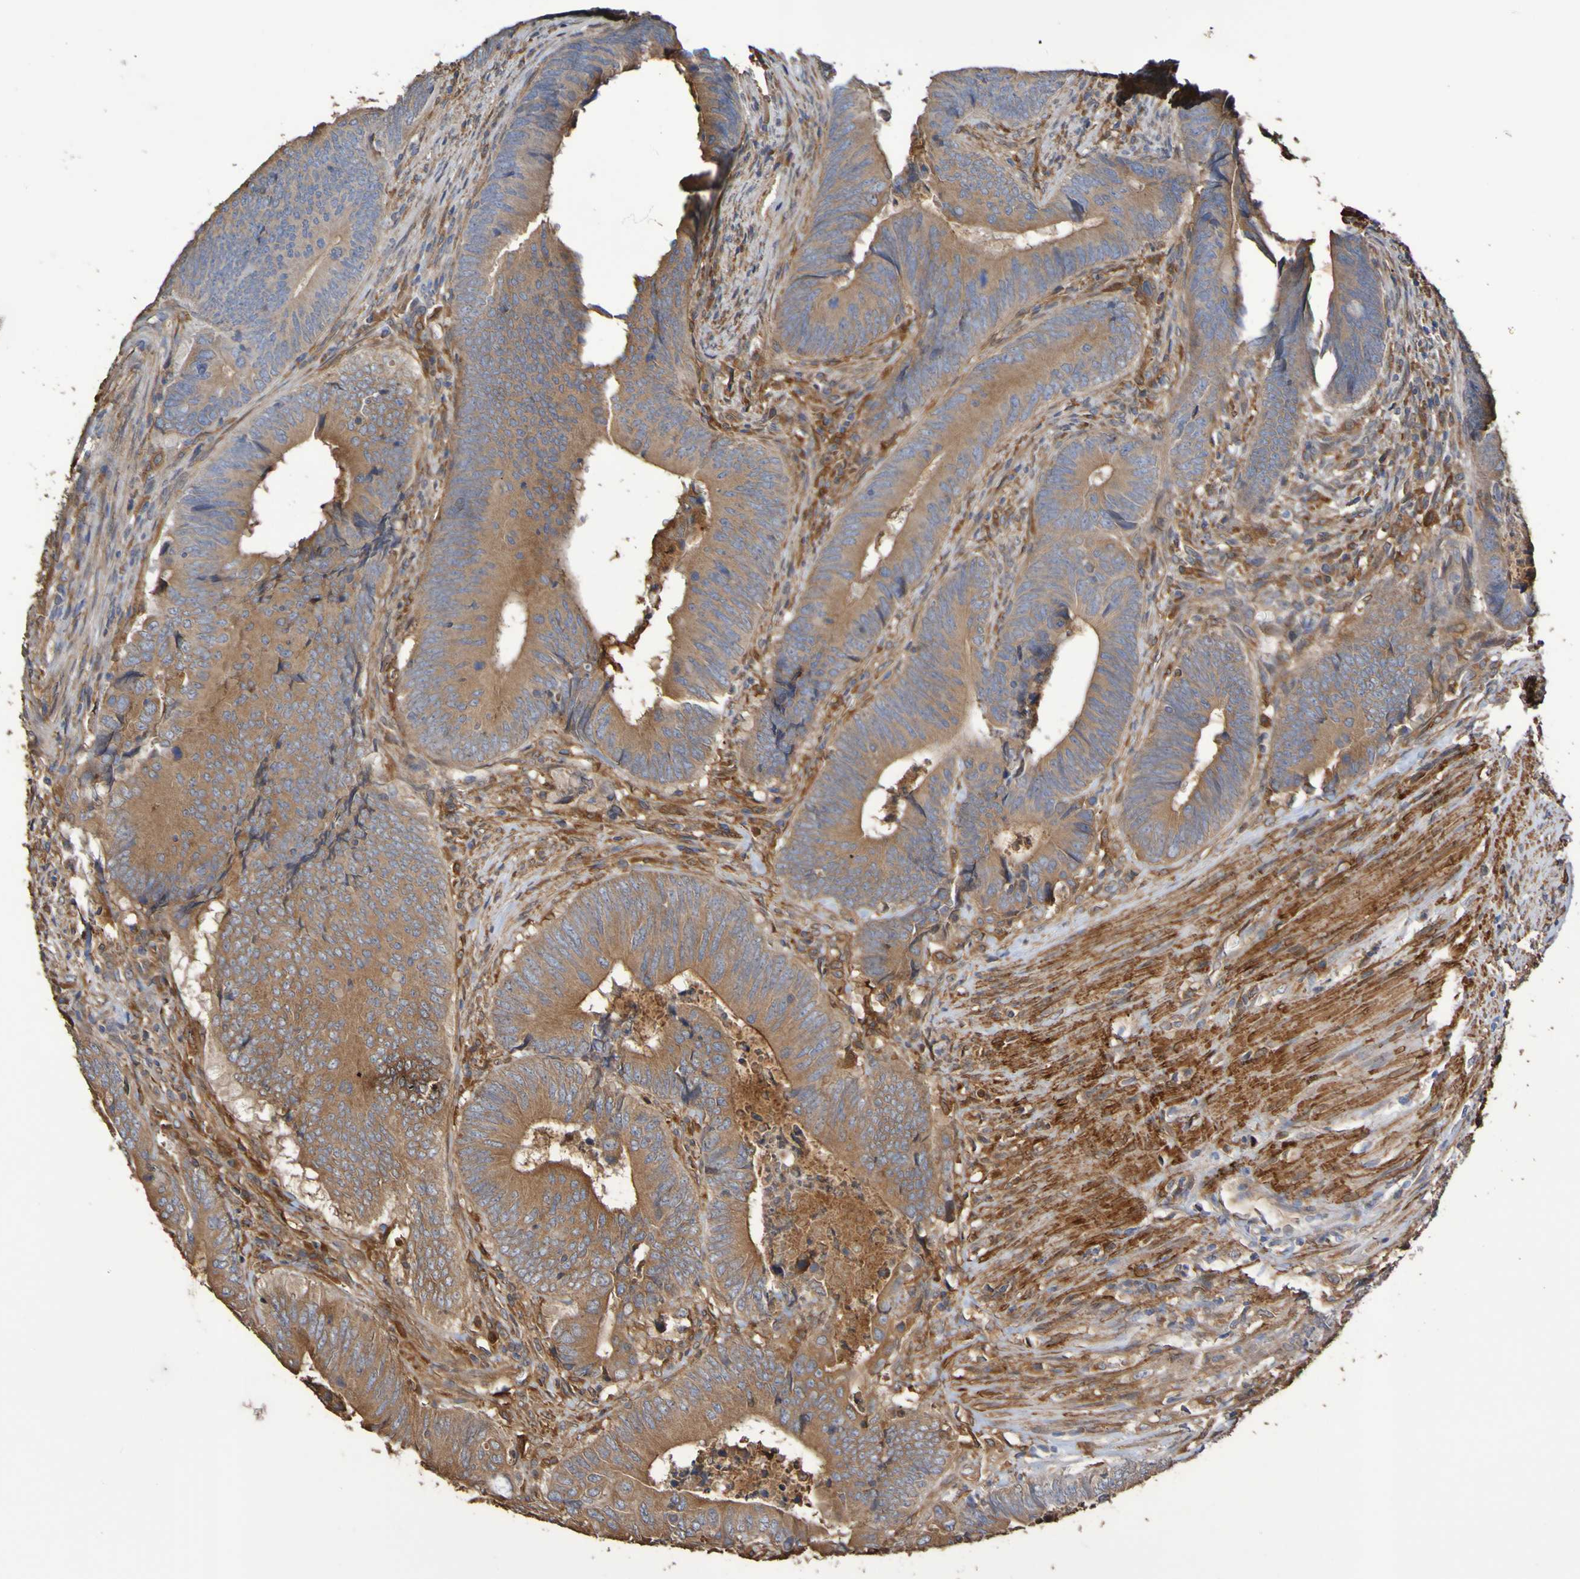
{"staining": {"intensity": "moderate", "quantity": ">75%", "location": "cytoplasmic/membranous"}, "tissue": "colorectal cancer", "cell_type": "Tumor cells", "image_type": "cancer", "snomed": [{"axis": "morphology", "description": "Normal tissue, NOS"}, {"axis": "morphology", "description": "Adenocarcinoma, NOS"}, {"axis": "topography", "description": "Colon"}], "caption": "This histopathology image shows immunohistochemistry staining of human colorectal cancer, with medium moderate cytoplasmic/membranous staining in approximately >75% of tumor cells.", "gene": "RAB11A", "patient": {"sex": "male", "age": 56}}